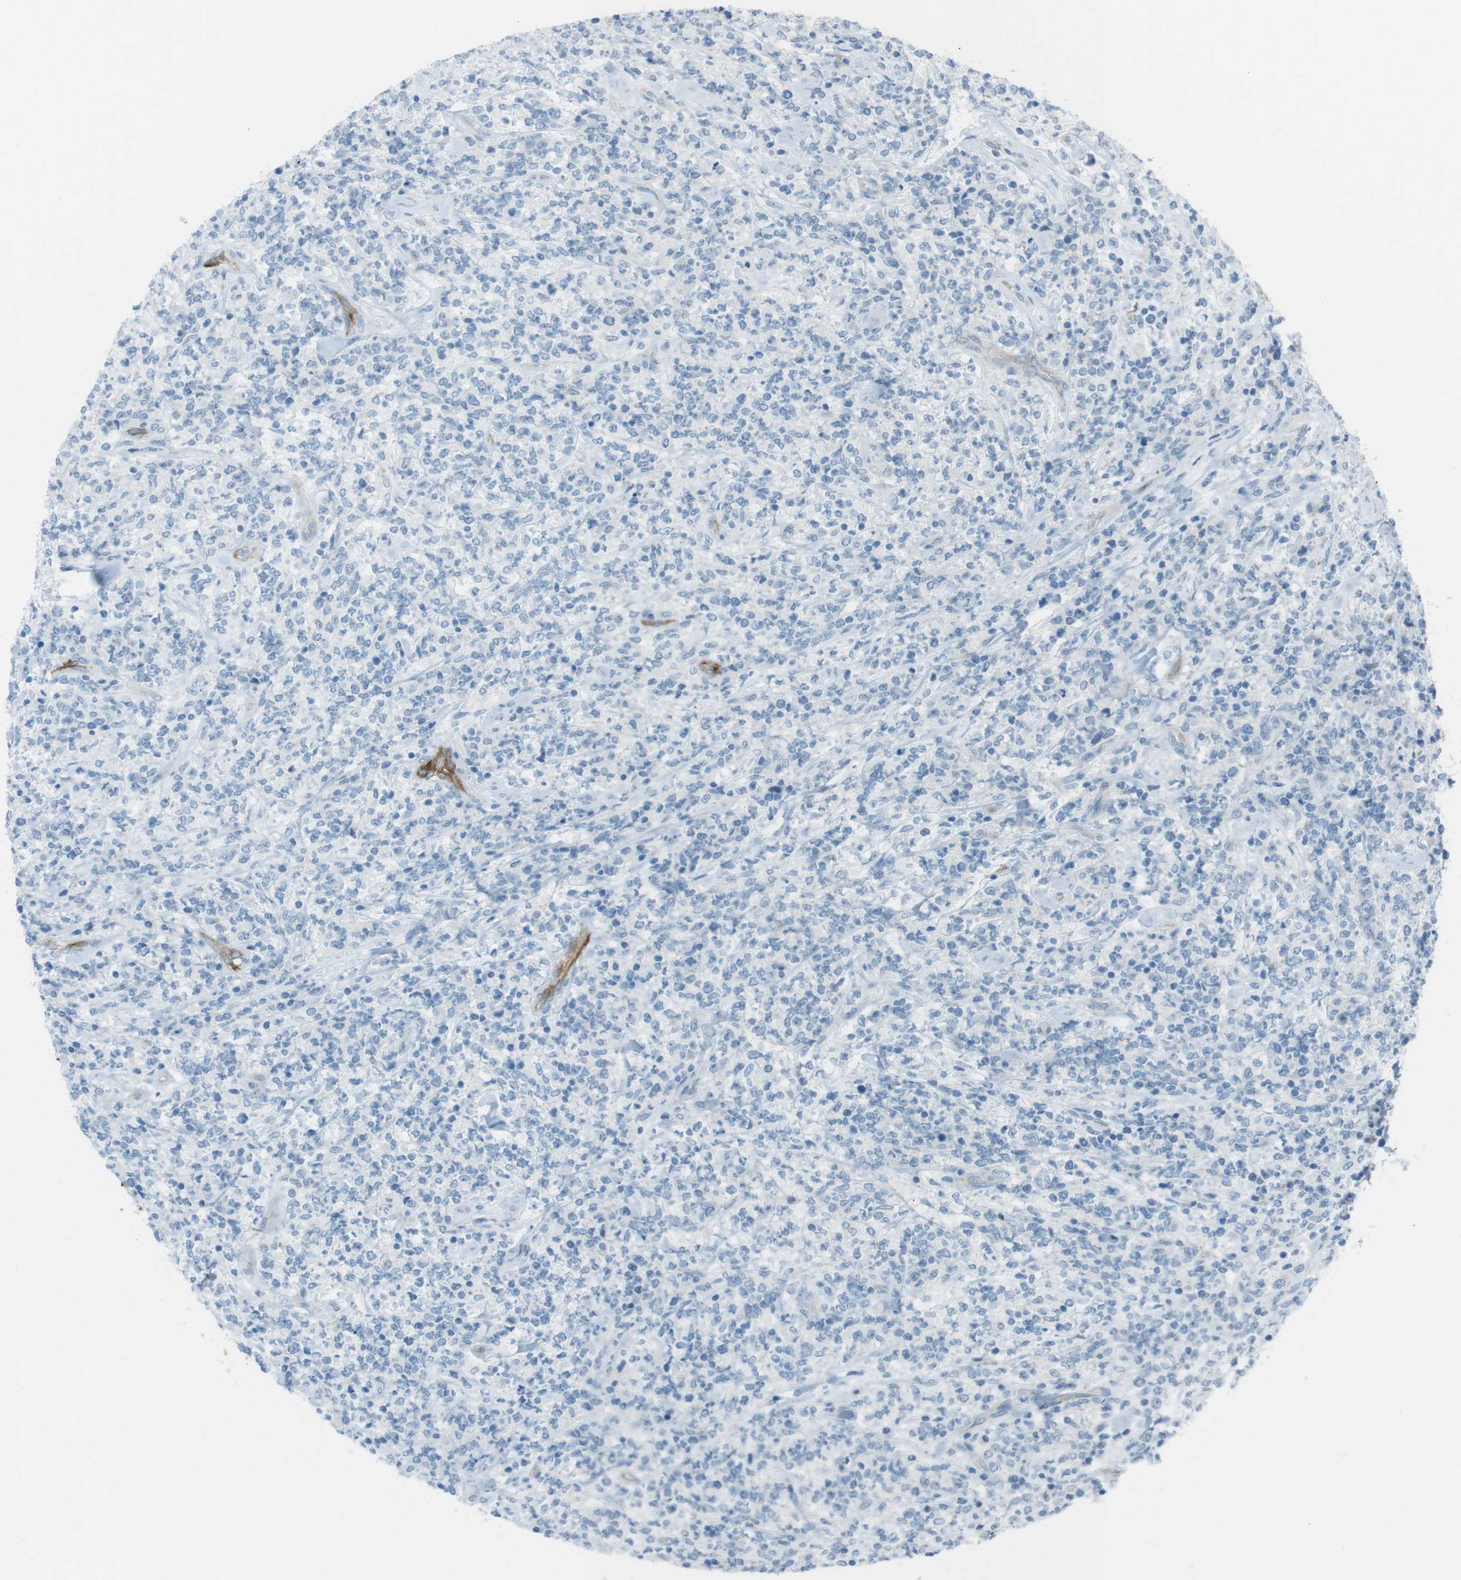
{"staining": {"intensity": "negative", "quantity": "none", "location": "none"}, "tissue": "lymphoma", "cell_type": "Tumor cells", "image_type": "cancer", "snomed": [{"axis": "morphology", "description": "Malignant lymphoma, non-Hodgkin's type, High grade"}, {"axis": "topography", "description": "Soft tissue"}], "caption": "Immunohistochemistry image of neoplastic tissue: lymphoma stained with DAB (3,3'-diaminobenzidine) shows no significant protein expression in tumor cells.", "gene": "TUBB2A", "patient": {"sex": "male", "age": 18}}